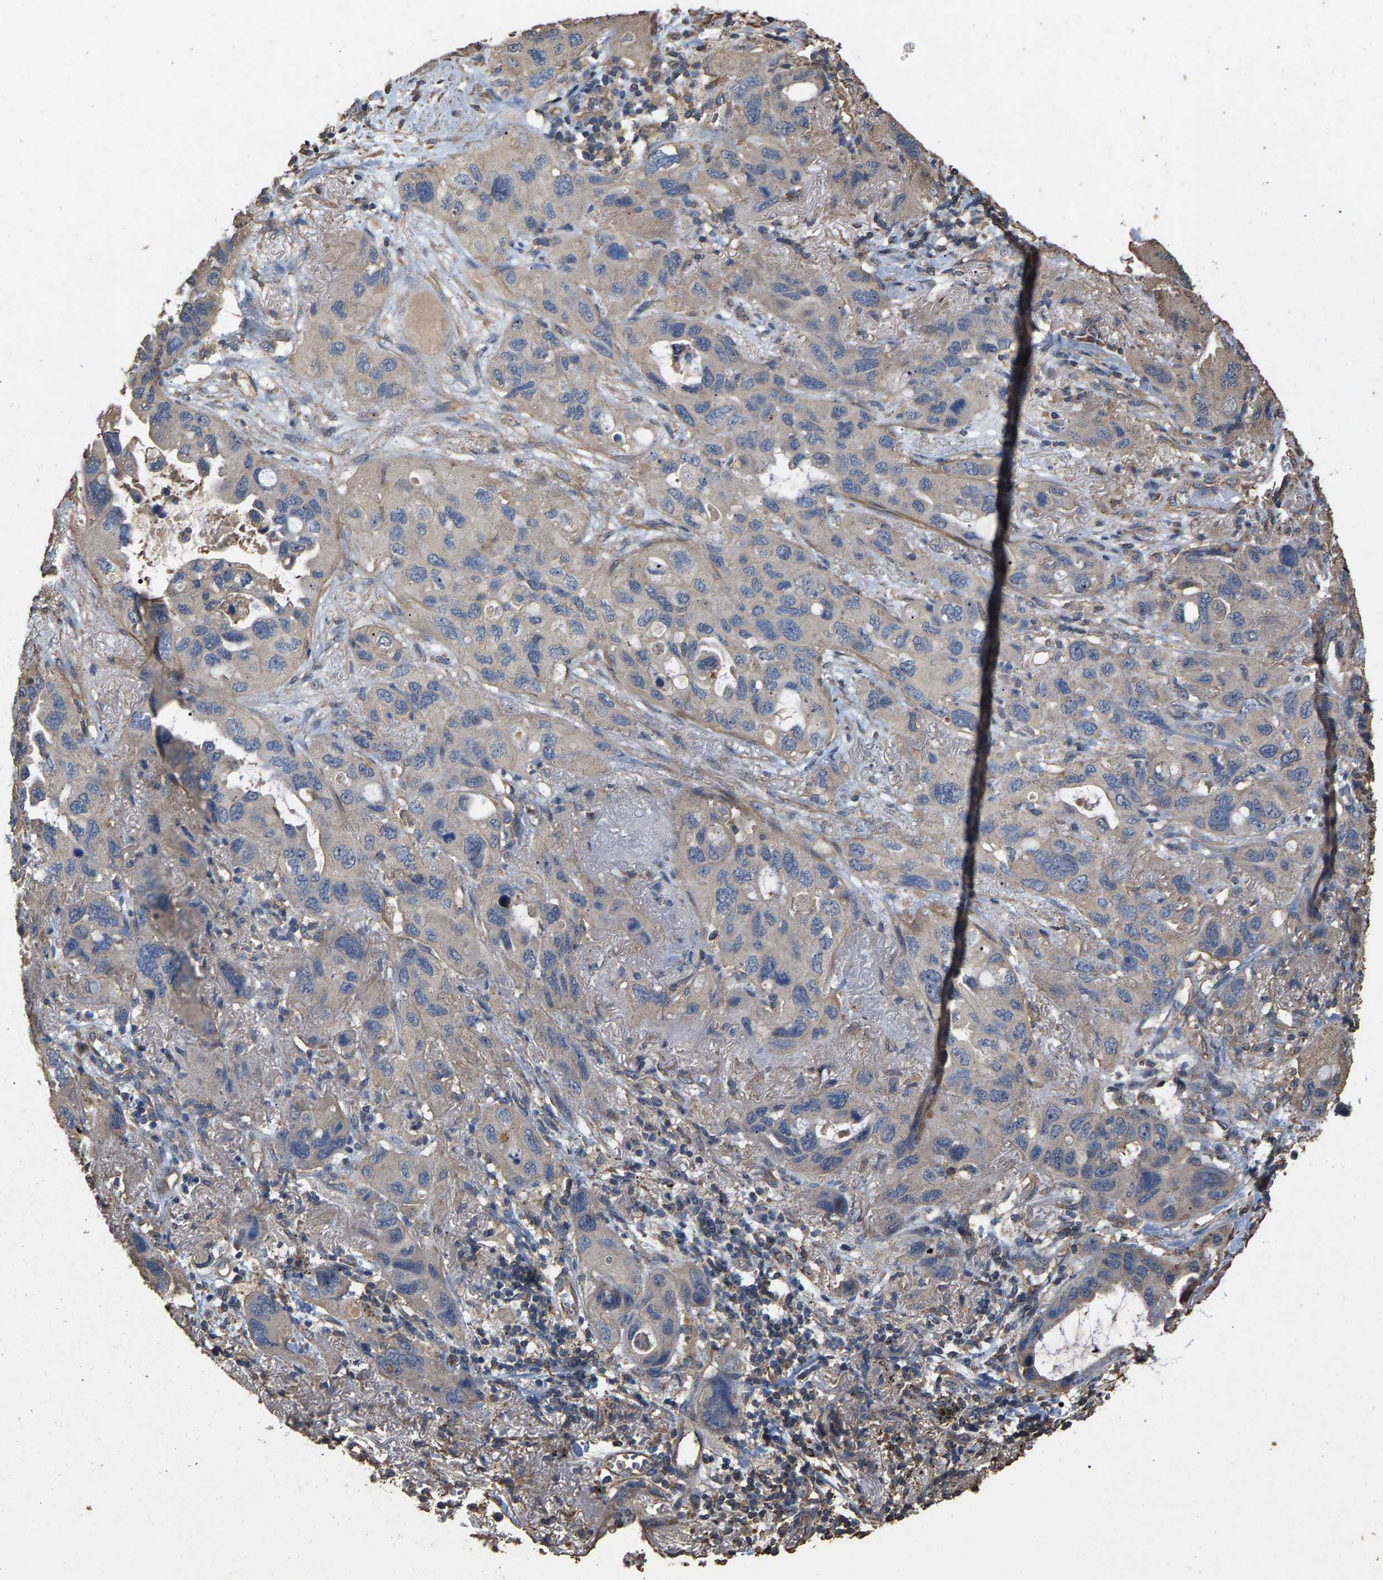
{"staining": {"intensity": "weak", "quantity": "<25%", "location": "cytoplasmic/membranous"}, "tissue": "lung cancer", "cell_type": "Tumor cells", "image_type": "cancer", "snomed": [{"axis": "morphology", "description": "Squamous cell carcinoma, NOS"}, {"axis": "topography", "description": "Lung"}], "caption": "Tumor cells show no significant protein expression in lung cancer.", "gene": "HTRA3", "patient": {"sex": "female", "age": 73}}